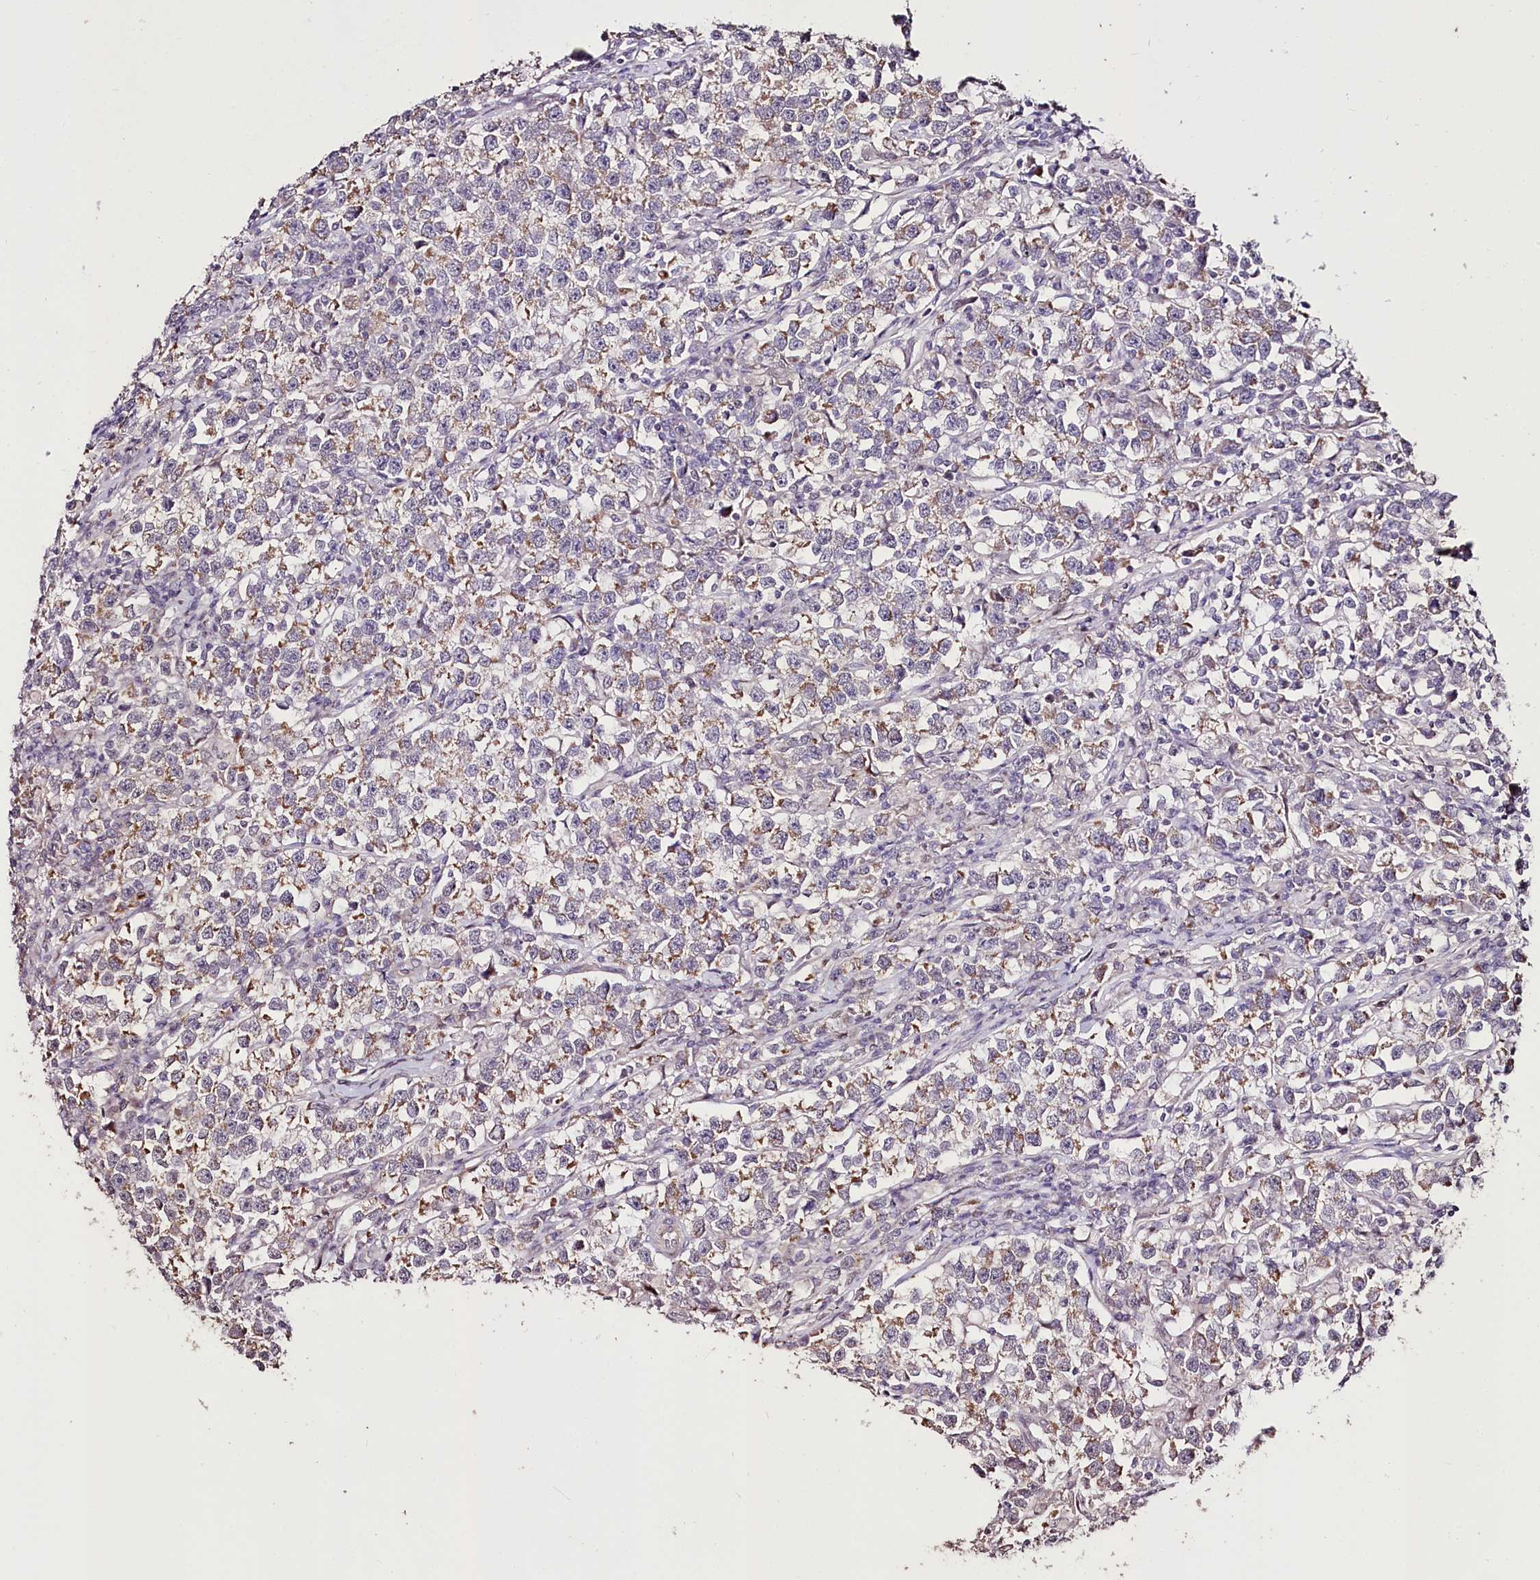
{"staining": {"intensity": "moderate", "quantity": "<25%", "location": "cytoplasmic/membranous"}, "tissue": "testis cancer", "cell_type": "Tumor cells", "image_type": "cancer", "snomed": [{"axis": "morphology", "description": "Normal tissue, NOS"}, {"axis": "morphology", "description": "Seminoma, NOS"}, {"axis": "topography", "description": "Testis"}], "caption": "Human testis cancer stained for a protein (brown) shows moderate cytoplasmic/membranous positive staining in about <25% of tumor cells.", "gene": "CARD19", "patient": {"sex": "male", "age": 43}}